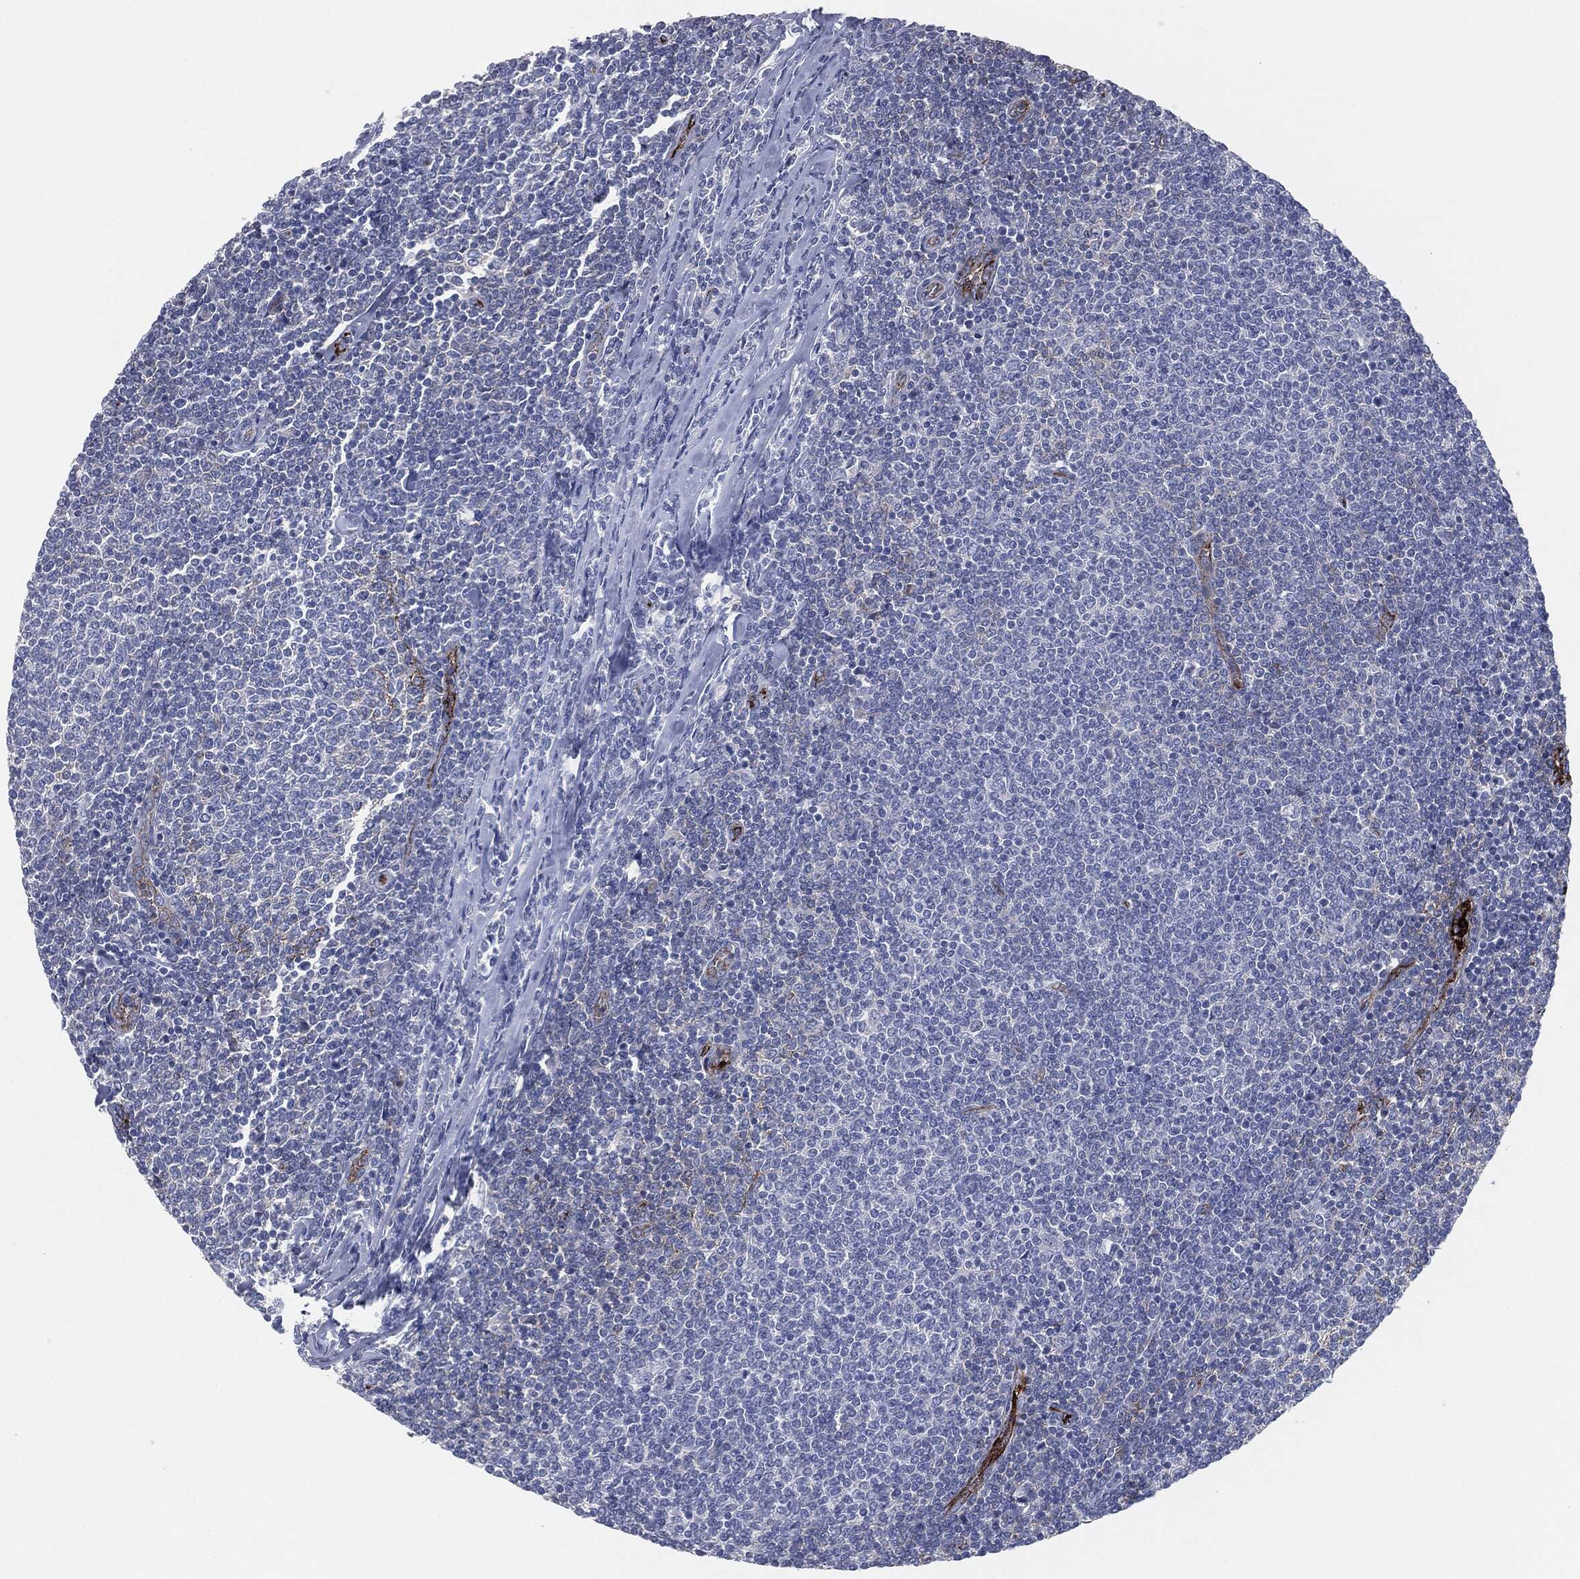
{"staining": {"intensity": "negative", "quantity": "none", "location": "none"}, "tissue": "lymphoma", "cell_type": "Tumor cells", "image_type": "cancer", "snomed": [{"axis": "morphology", "description": "Malignant lymphoma, non-Hodgkin's type, Low grade"}, {"axis": "topography", "description": "Lymph node"}], "caption": "This micrograph is of low-grade malignant lymphoma, non-Hodgkin's type stained with immunohistochemistry (IHC) to label a protein in brown with the nuclei are counter-stained blue. There is no positivity in tumor cells.", "gene": "APOB", "patient": {"sex": "male", "age": 52}}